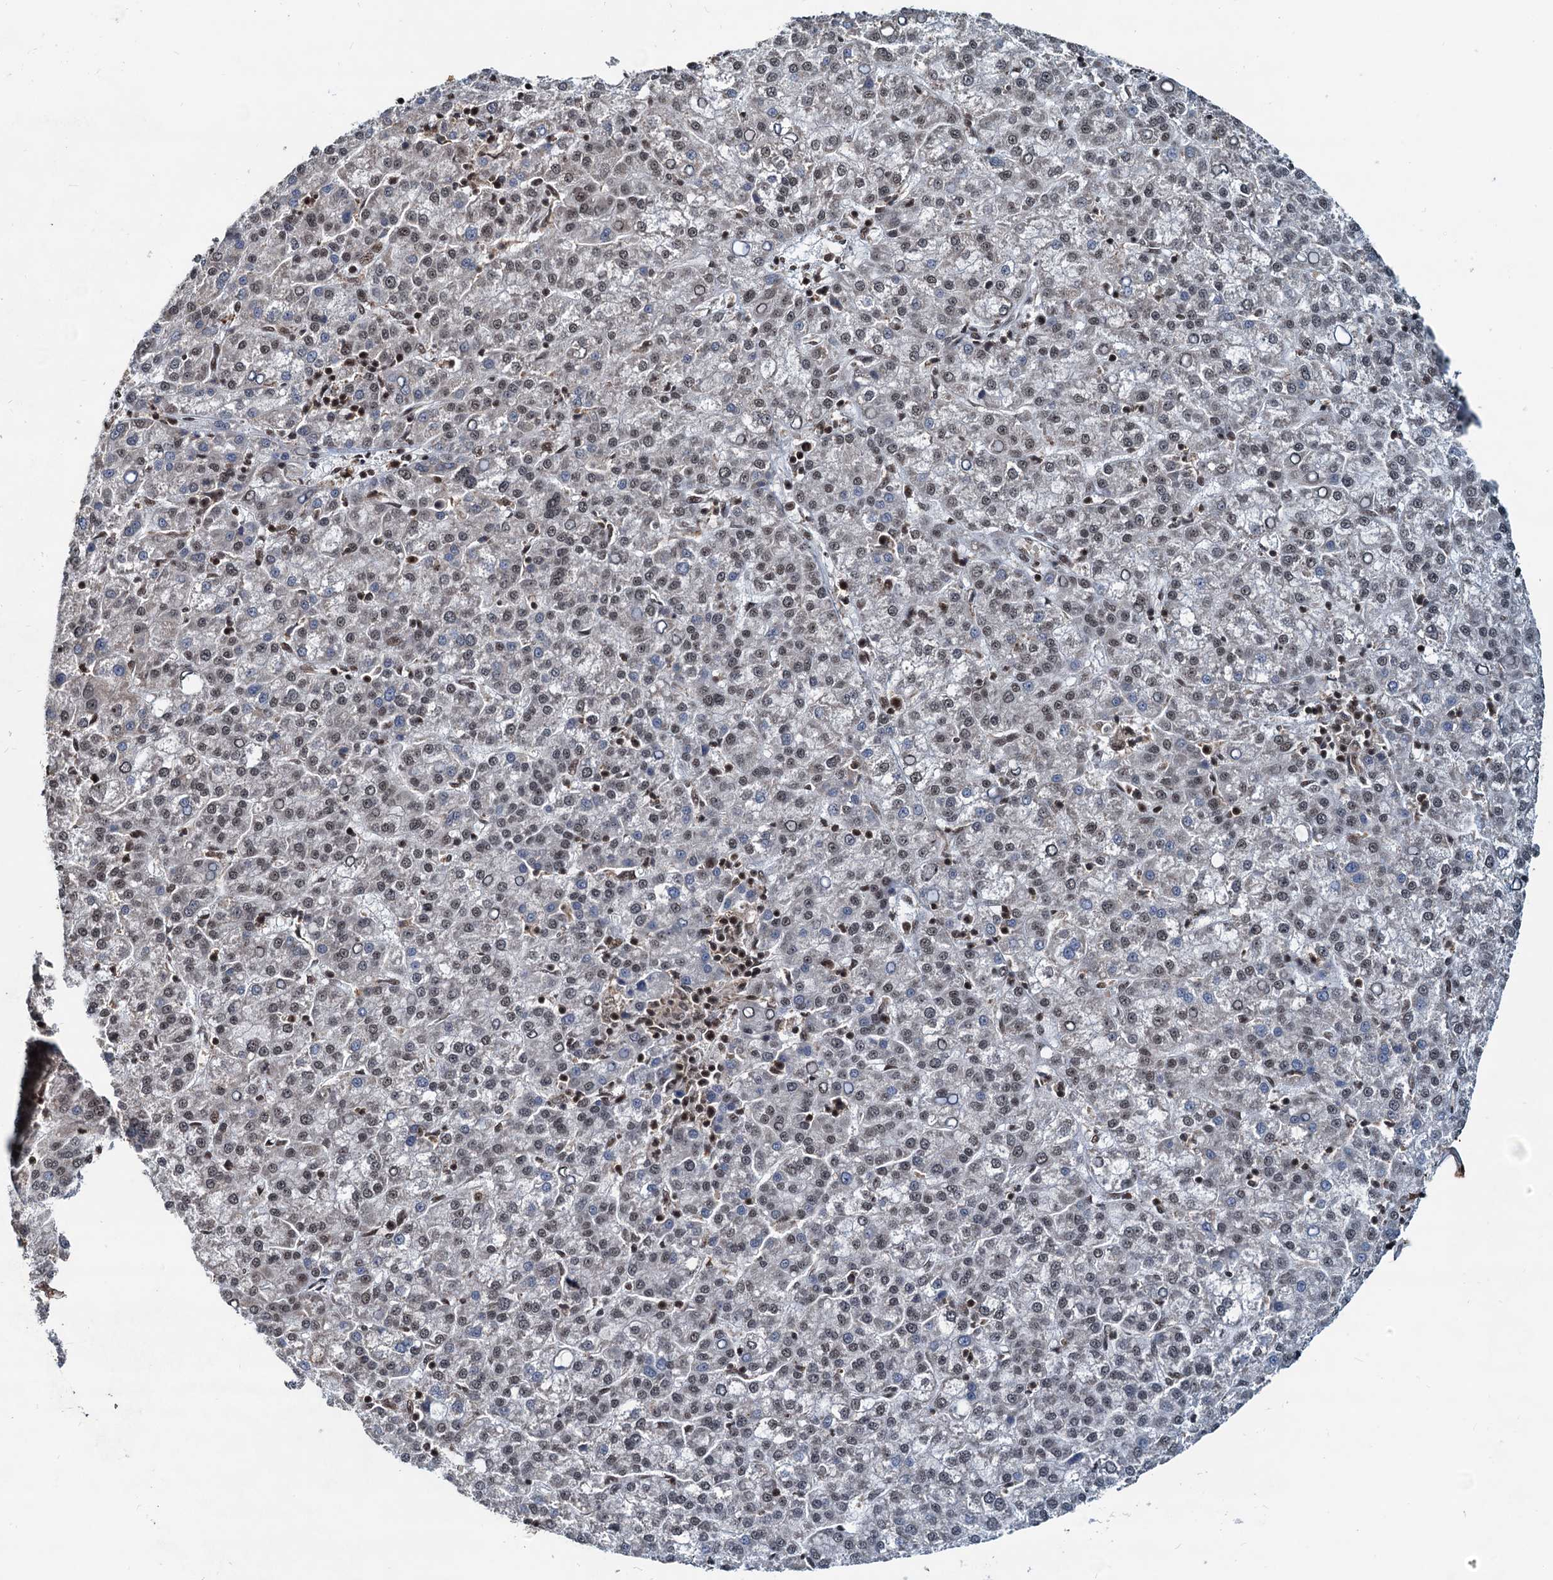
{"staining": {"intensity": "weak", "quantity": "<25%", "location": "nuclear"}, "tissue": "liver cancer", "cell_type": "Tumor cells", "image_type": "cancer", "snomed": [{"axis": "morphology", "description": "Carcinoma, Hepatocellular, NOS"}, {"axis": "topography", "description": "Liver"}], "caption": "A high-resolution histopathology image shows immunohistochemistry staining of liver cancer, which reveals no significant staining in tumor cells.", "gene": "RSRC2", "patient": {"sex": "female", "age": 58}}